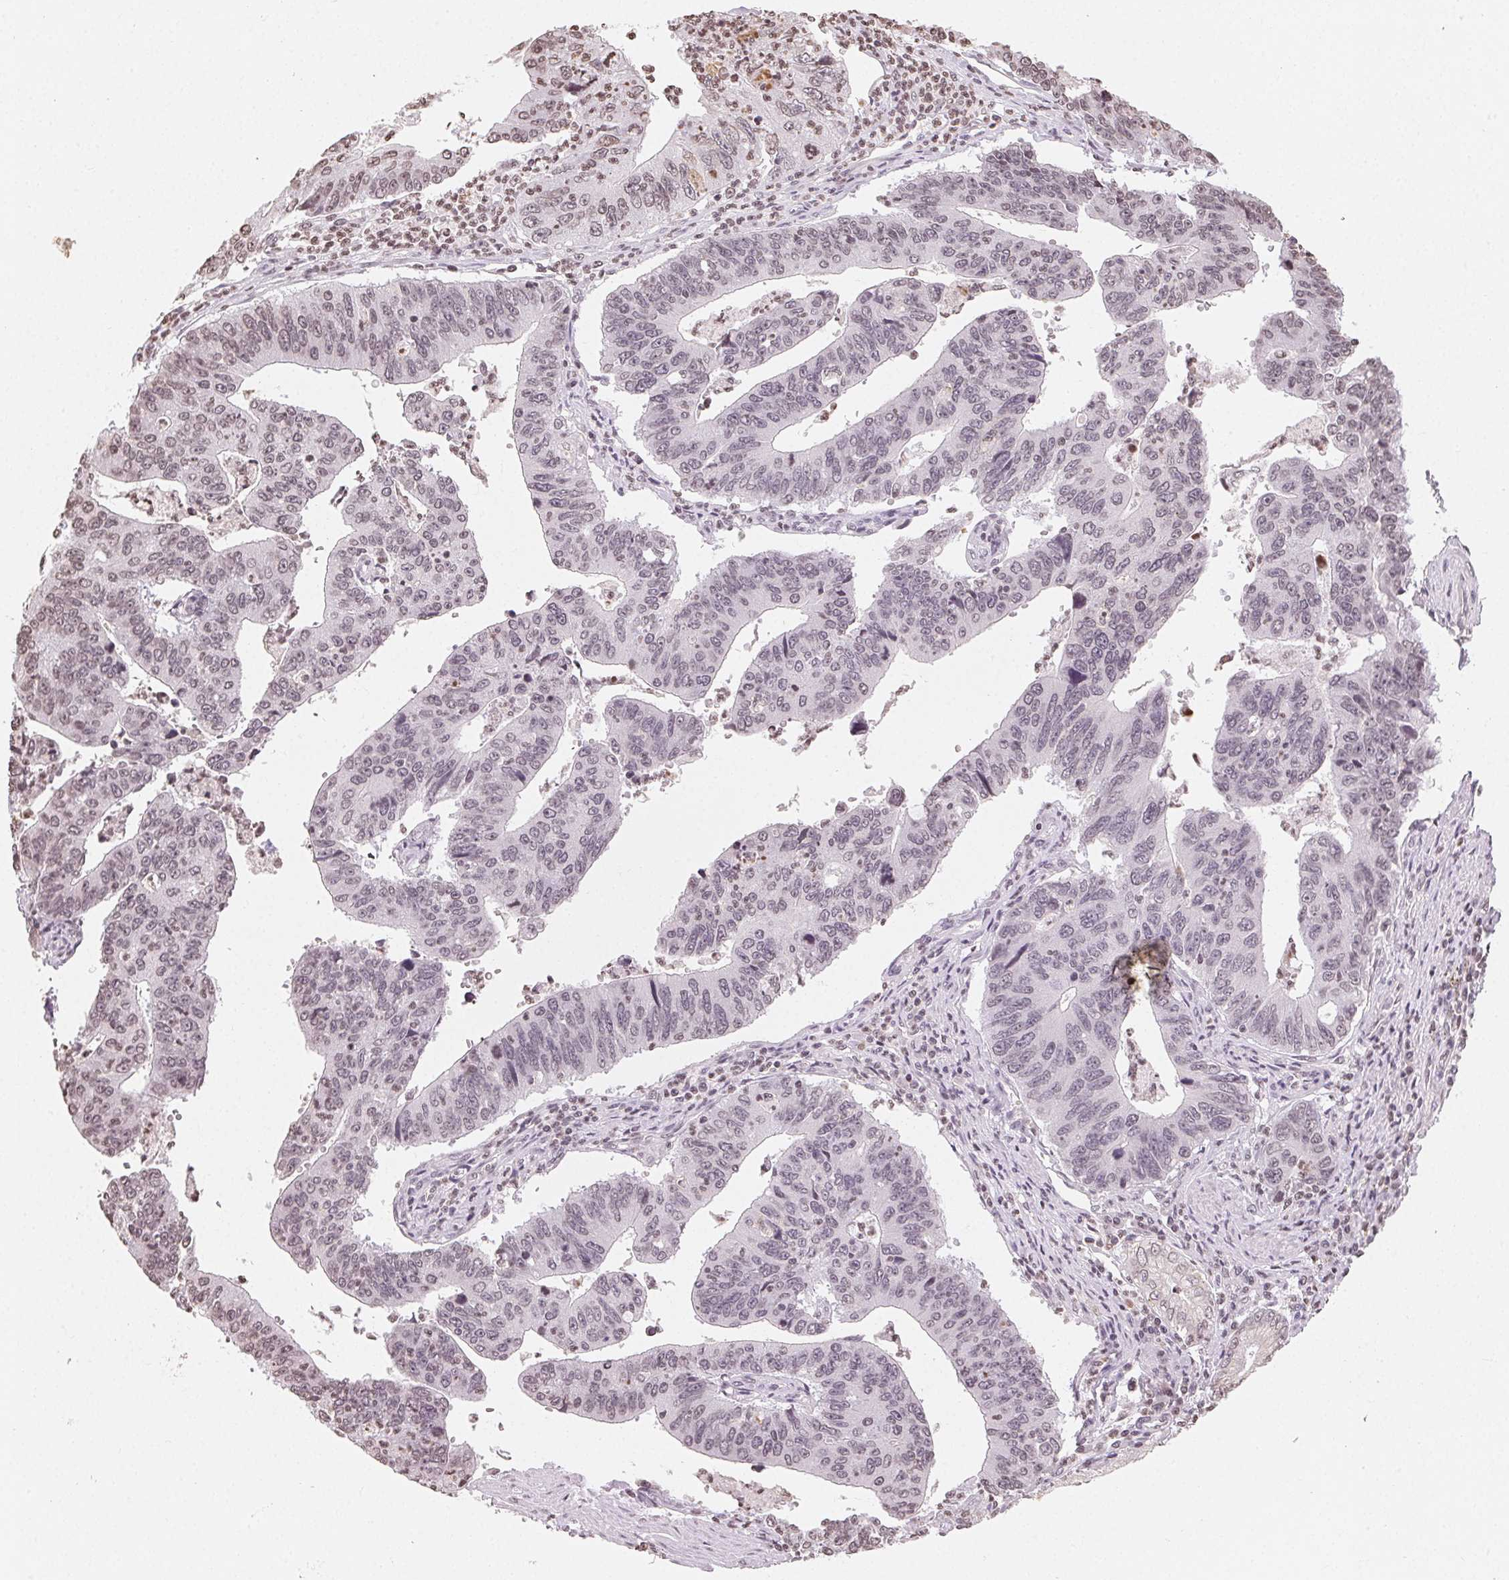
{"staining": {"intensity": "weak", "quantity": "25%-75%", "location": "nuclear"}, "tissue": "stomach cancer", "cell_type": "Tumor cells", "image_type": "cancer", "snomed": [{"axis": "morphology", "description": "Adenocarcinoma, NOS"}, {"axis": "topography", "description": "Stomach"}], "caption": "Adenocarcinoma (stomach) stained with DAB immunohistochemistry (IHC) displays low levels of weak nuclear positivity in about 25%-75% of tumor cells.", "gene": "TBP", "patient": {"sex": "male", "age": 59}}